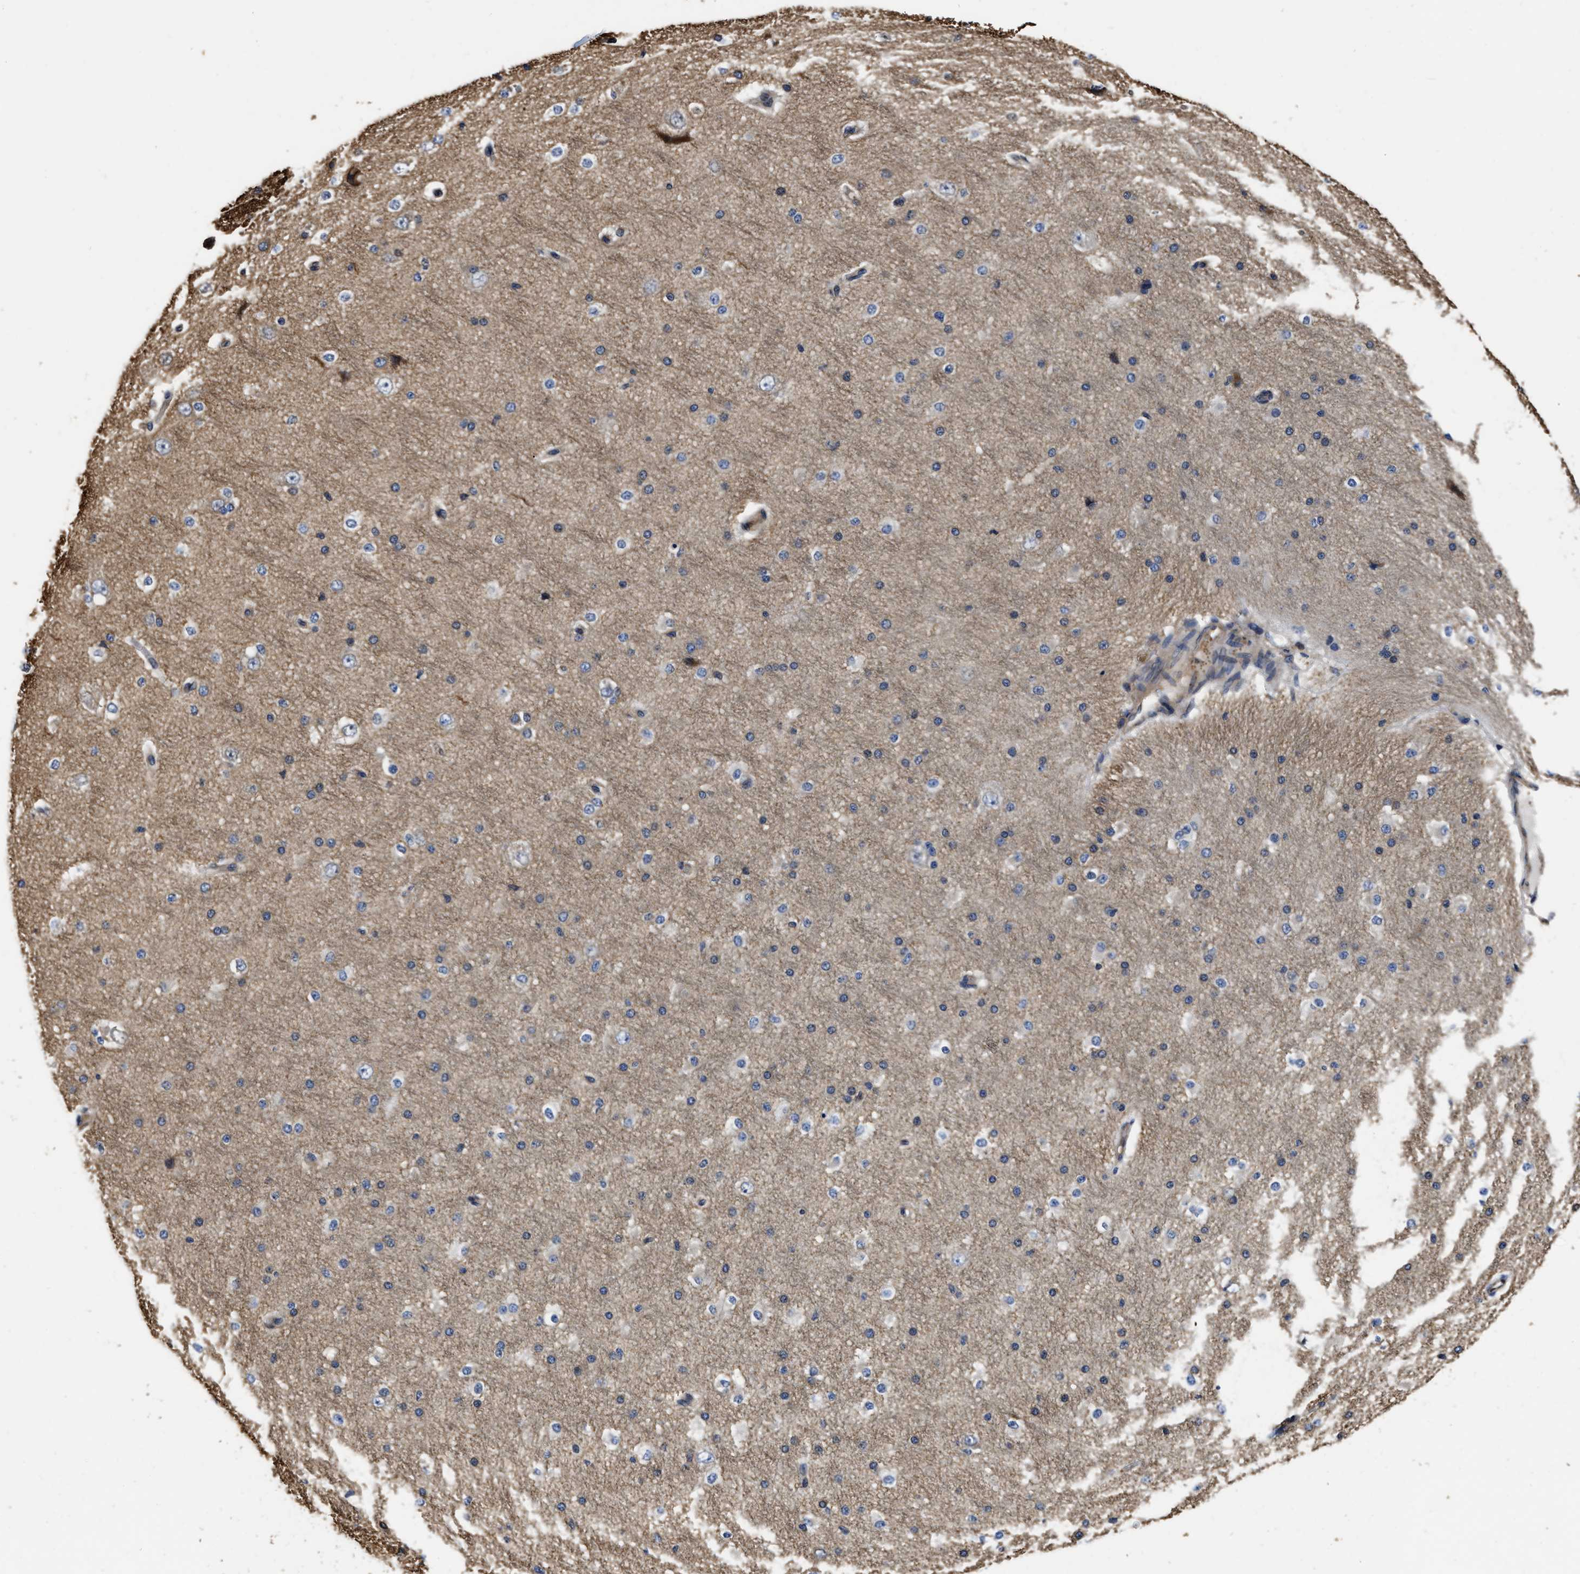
{"staining": {"intensity": "weak", "quantity": ">75%", "location": "cytoplasmic/membranous"}, "tissue": "cerebral cortex", "cell_type": "Endothelial cells", "image_type": "normal", "snomed": [{"axis": "morphology", "description": "Normal tissue, NOS"}, {"axis": "morphology", "description": "Developmental malformation"}, {"axis": "topography", "description": "Cerebral cortex"}], "caption": "IHC staining of unremarkable cerebral cortex, which shows low levels of weak cytoplasmic/membranous positivity in approximately >75% of endothelial cells indicating weak cytoplasmic/membranous protein expression. The staining was performed using DAB (3,3'-diaminobenzidine) (brown) for protein detection and nuclei were counterstained in hematoxylin (blue).", "gene": "ABCG8", "patient": {"sex": "female", "age": 30}}